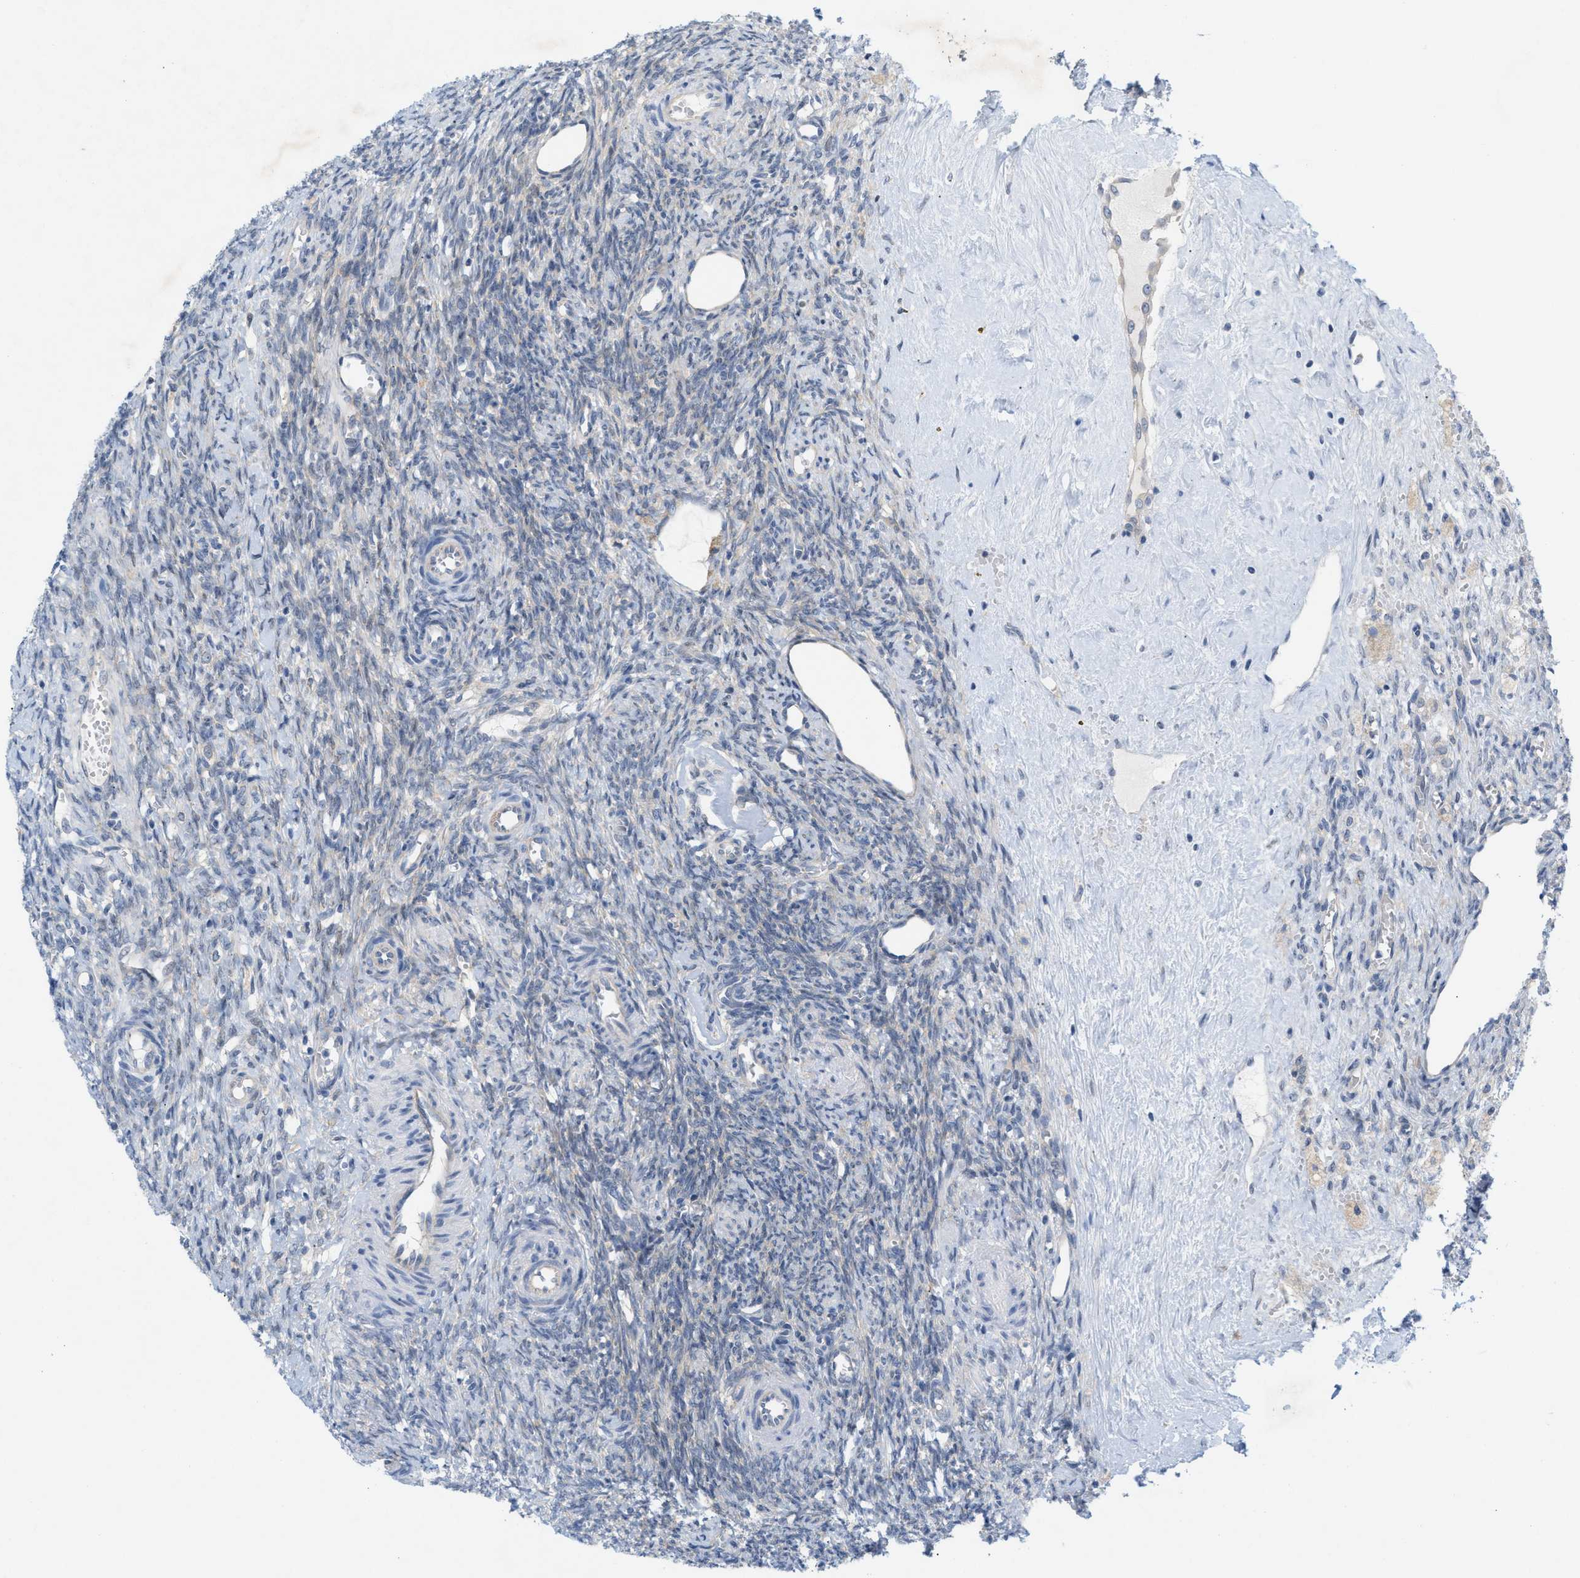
{"staining": {"intensity": "moderate", "quantity": ">75%", "location": "cytoplasmic/membranous"}, "tissue": "ovary", "cell_type": "Follicle cells", "image_type": "normal", "snomed": [{"axis": "morphology", "description": "Normal tissue, NOS"}, {"axis": "topography", "description": "Ovary"}], "caption": "IHC (DAB (3,3'-diaminobenzidine)) staining of unremarkable ovary shows moderate cytoplasmic/membranous protein staining in approximately >75% of follicle cells.", "gene": "WIPI2", "patient": {"sex": "female", "age": 41}}